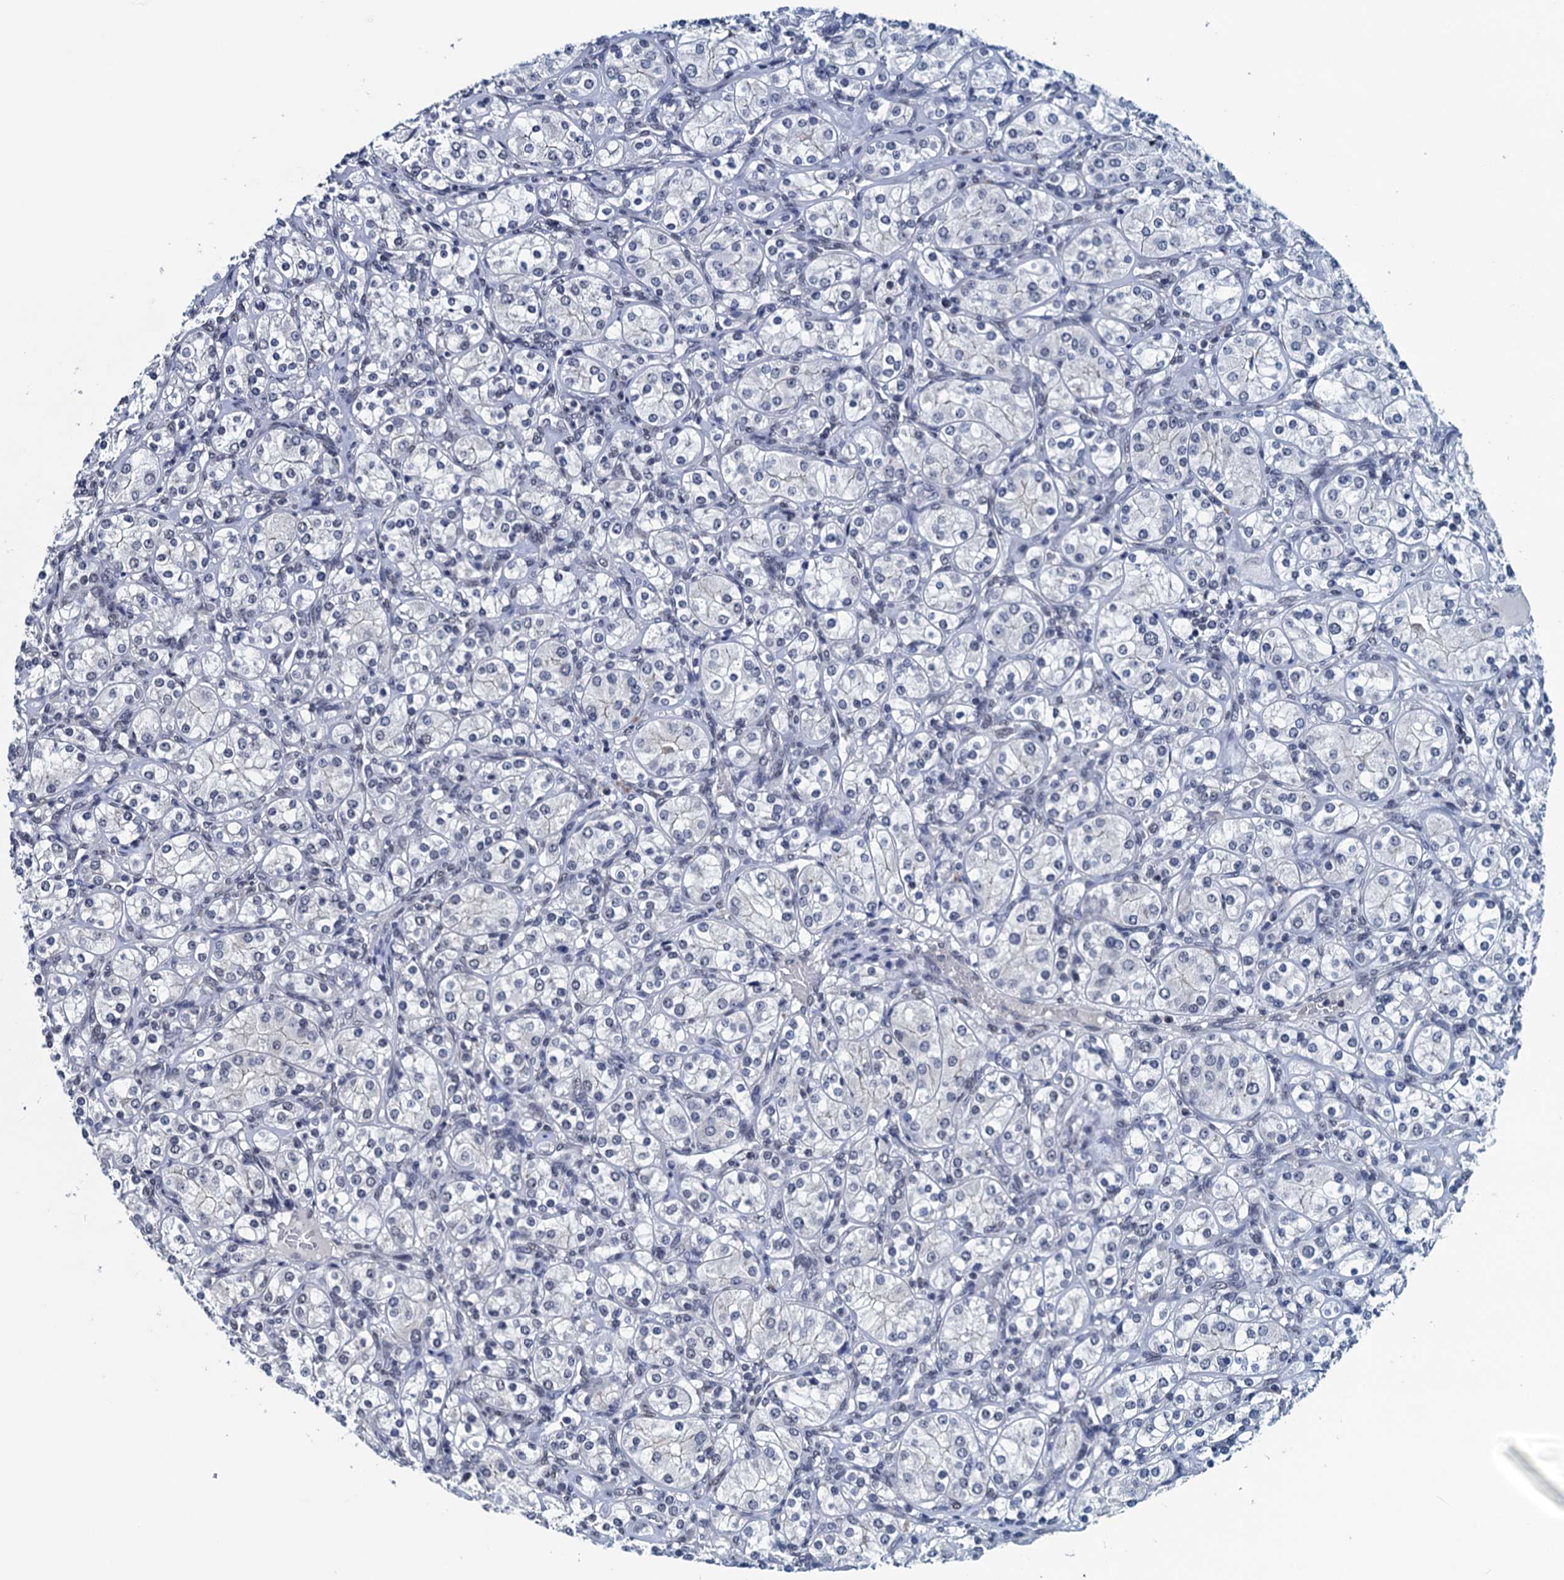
{"staining": {"intensity": "negative", "quantity": "none", "location": "none"}, "tissue": "renal cancer", "cell_type": "Tumor cells", "image_type": "cancer", "snomed": [{"axis": "morphology", "description": "Adenocarcinoma, NOS"}, {"axis": "topography", "description": "Kidney"}], "caption": "An immunohistochemistry (IHC) histopathology image of adenocarcinoma (renal) is shown. There is no staining in tumor cells of adenocarcinoma (renal).", "gene": "FNBP4", "patient": {"sex": "male", "age": 77}}